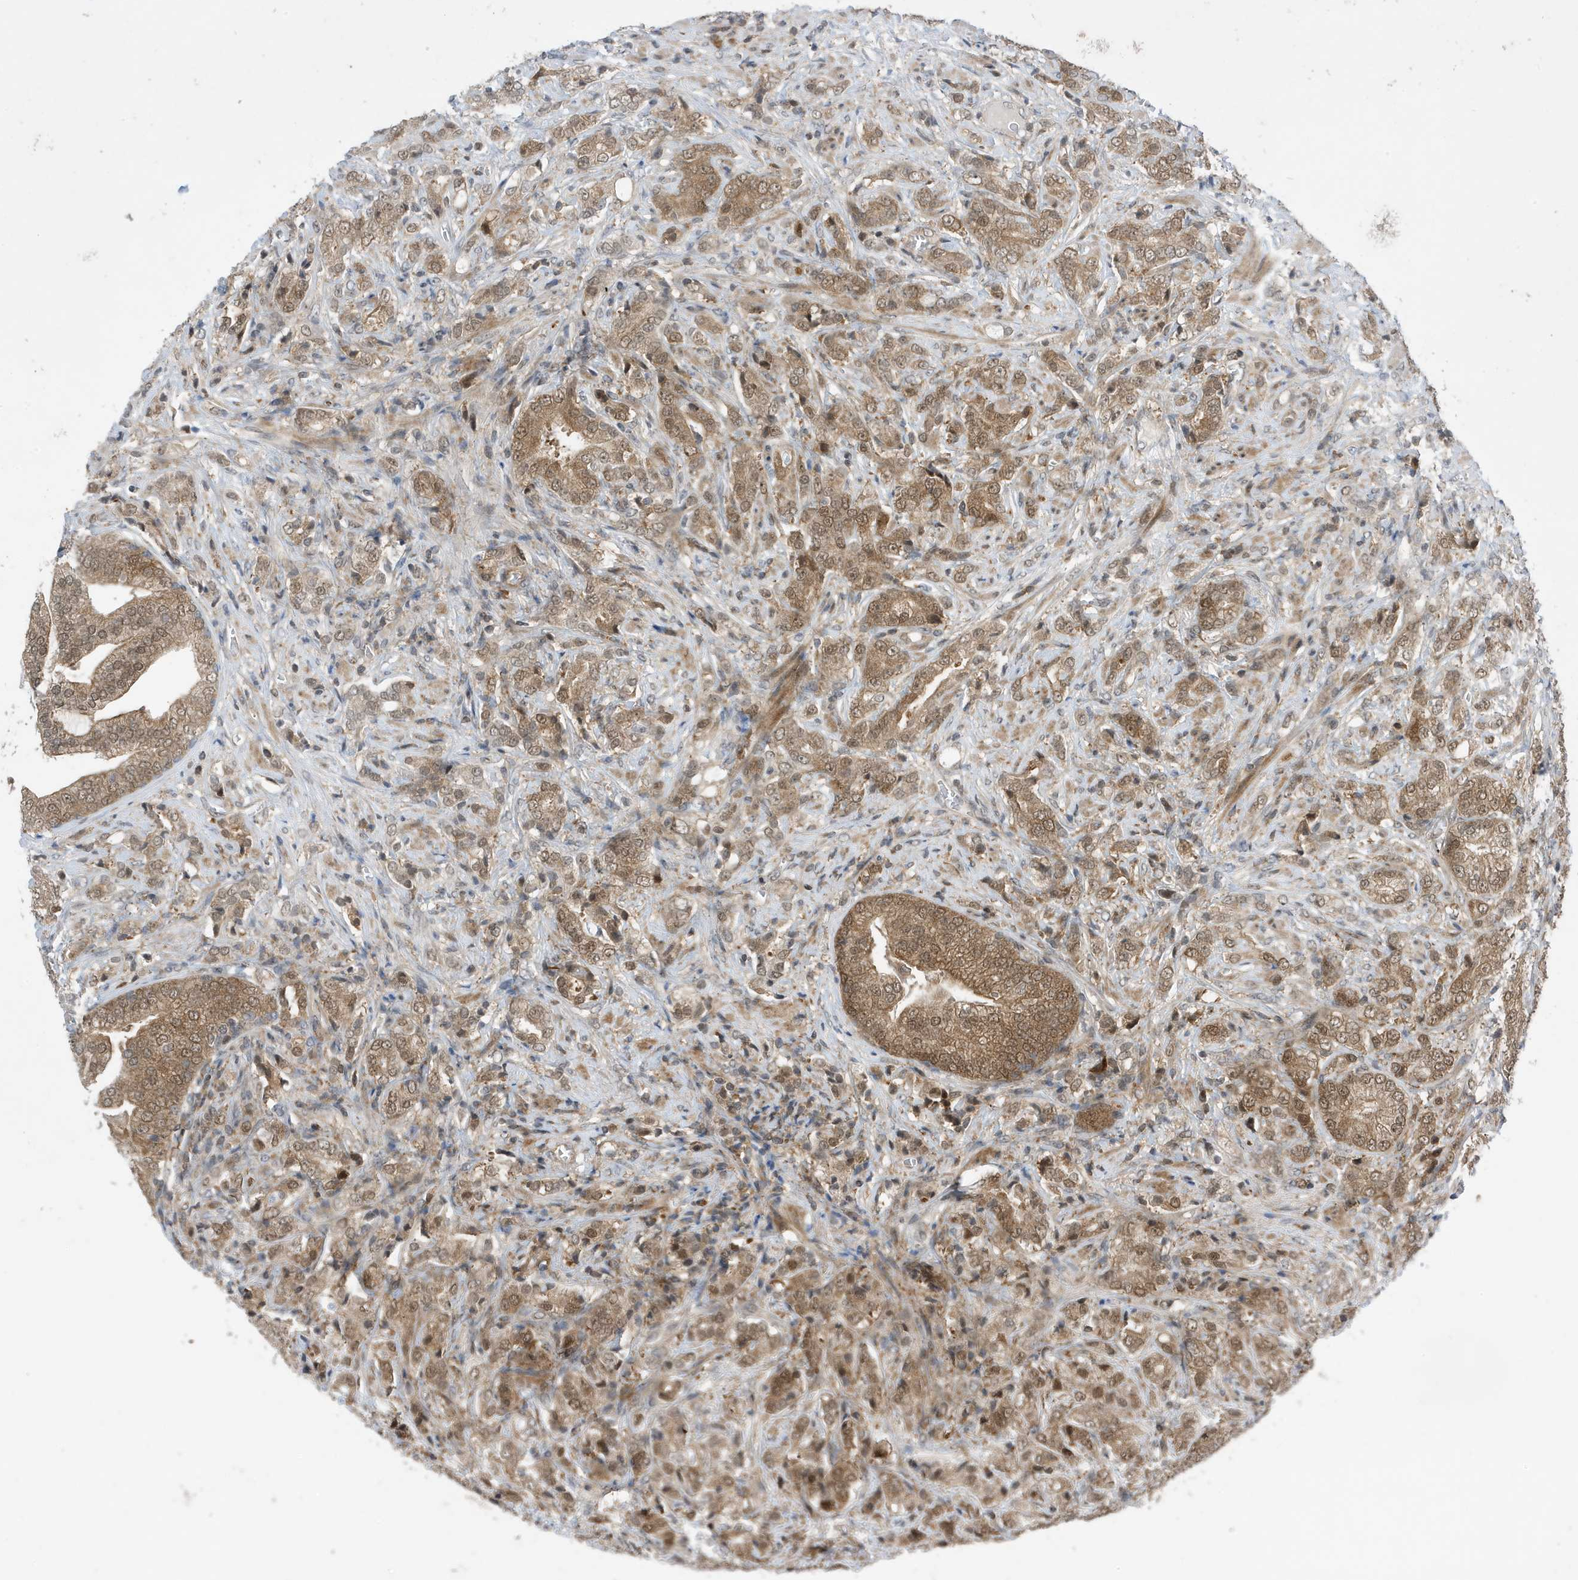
{"staining": {"intensity": "moderate", "quantity": ">75%", "location": "cytoplasmic/membranous,nuclear"}, "tissue": "prostate cancer", "cell_type": "Tumor cells", "image_type": "cancer", "snomed": [{"axis": "morphology", "description": "Adenocarcinoma, High grade"}, {"axis": "topography", "description": "Prostate"}], "caption": "The histopathology image reveals immunohistochemical staining of prostate adenocarcinoma (high-grade). There is moderate cytoplasmic/membranous and nuclear expression is appreciated in about >75% of tumor cells.", "gene": "UBQLN1", "patient": {"sex": "male", "age": 57}}